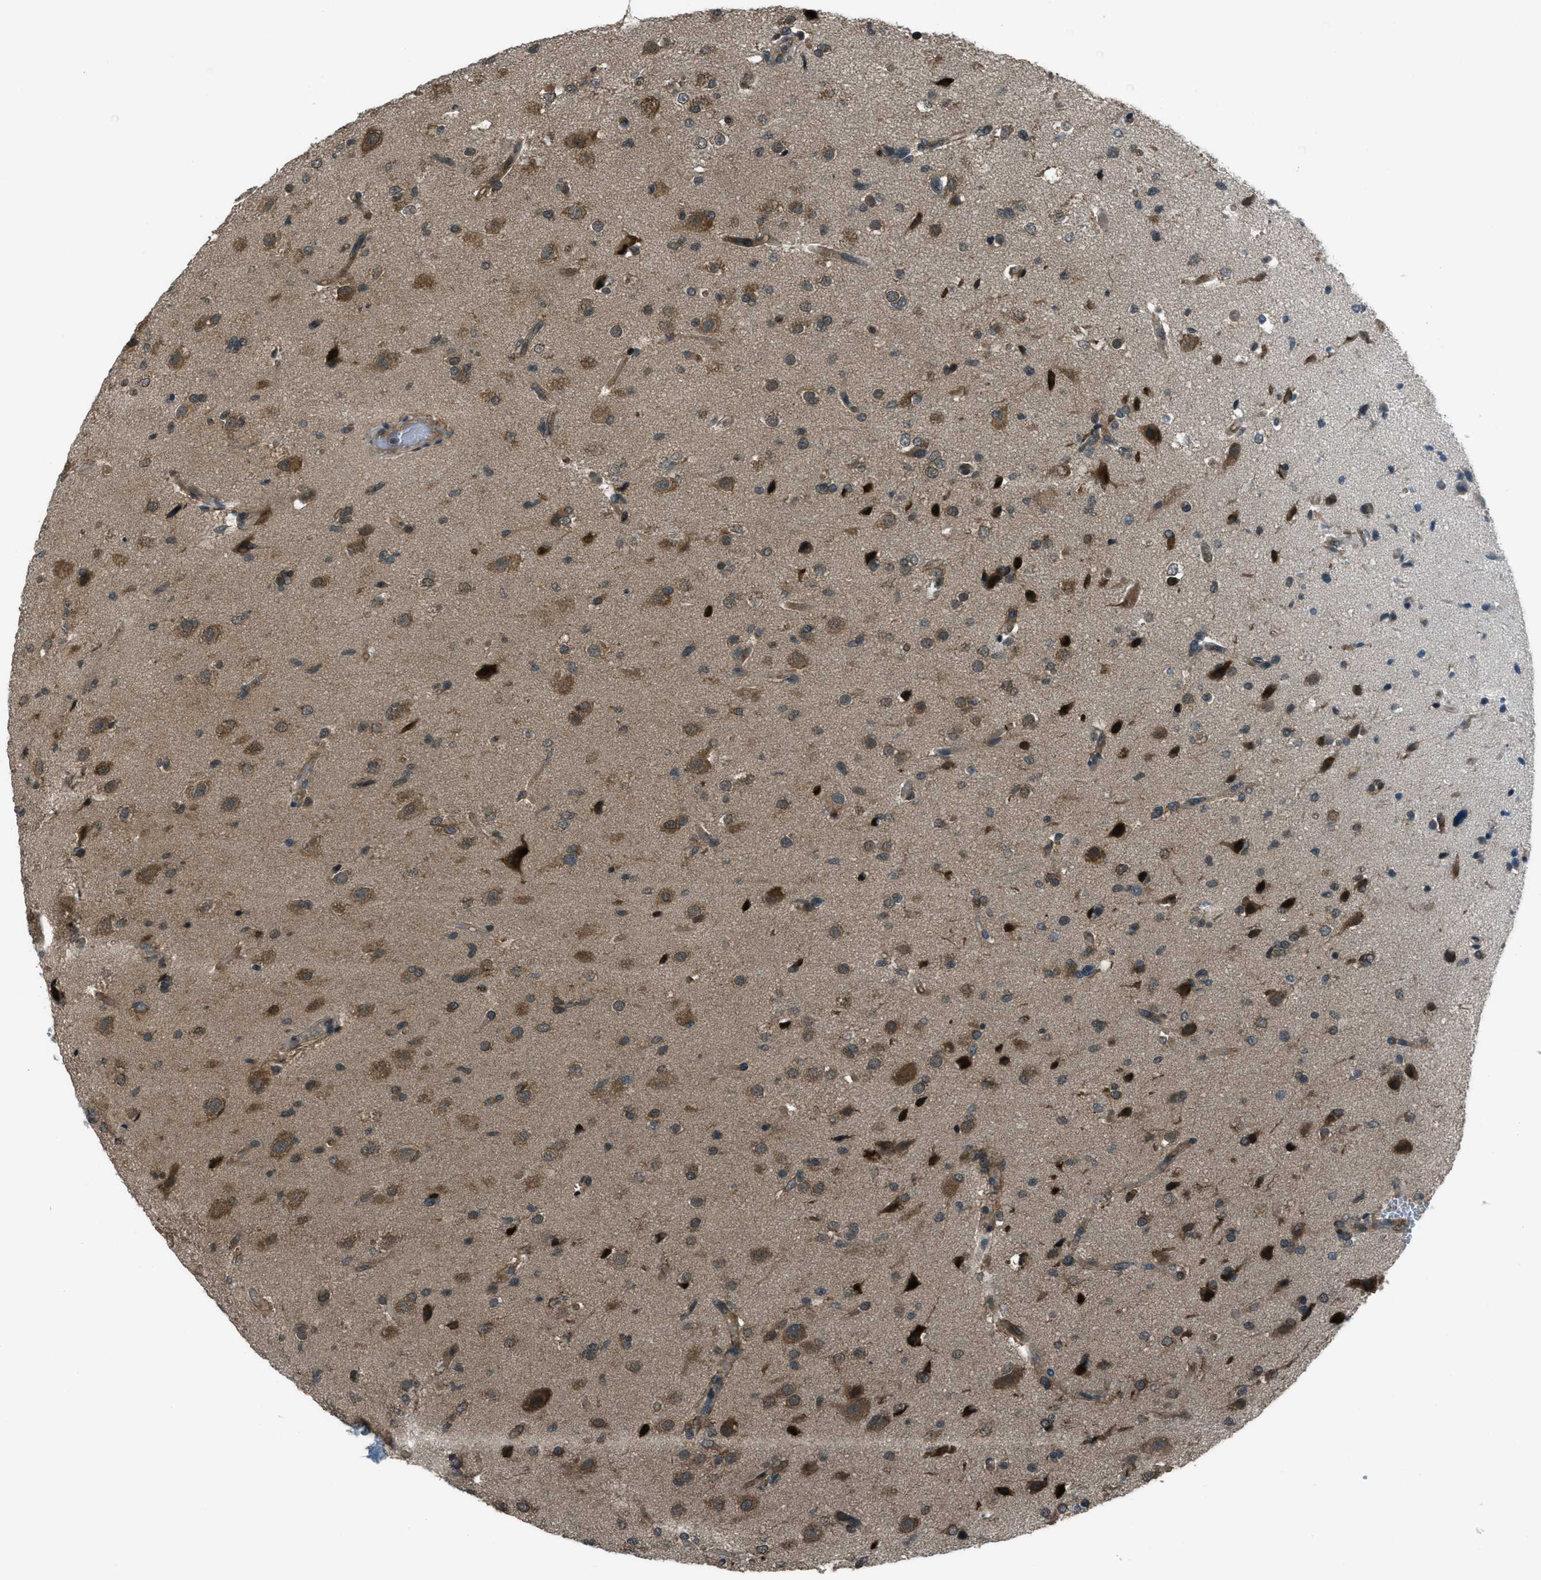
{"staining": {"intensity": "moderate", "quantity": ">75%", "location": "cytoplasmic/membranous"}, "tissue": "glioma", "cell_type": "Tumor cells", "image_type": "cancer", "snomed": [{"axis": "morphology", "description": "Glioma, malignant, High grade"}, {"axis": "topography", "description": "Brain"}], "caption": "Tumor cells display moderate cytoplasmic/membranous expression in about >75% of cells in glioma. Using DAB (3,3'-diaminobenzidine) (brown) and hematoxylin (blue) stains, captured at high magnification using brightfield microscopy.", "gene": "ASAP2", "patient": {"sex": "male", "age": 33}}